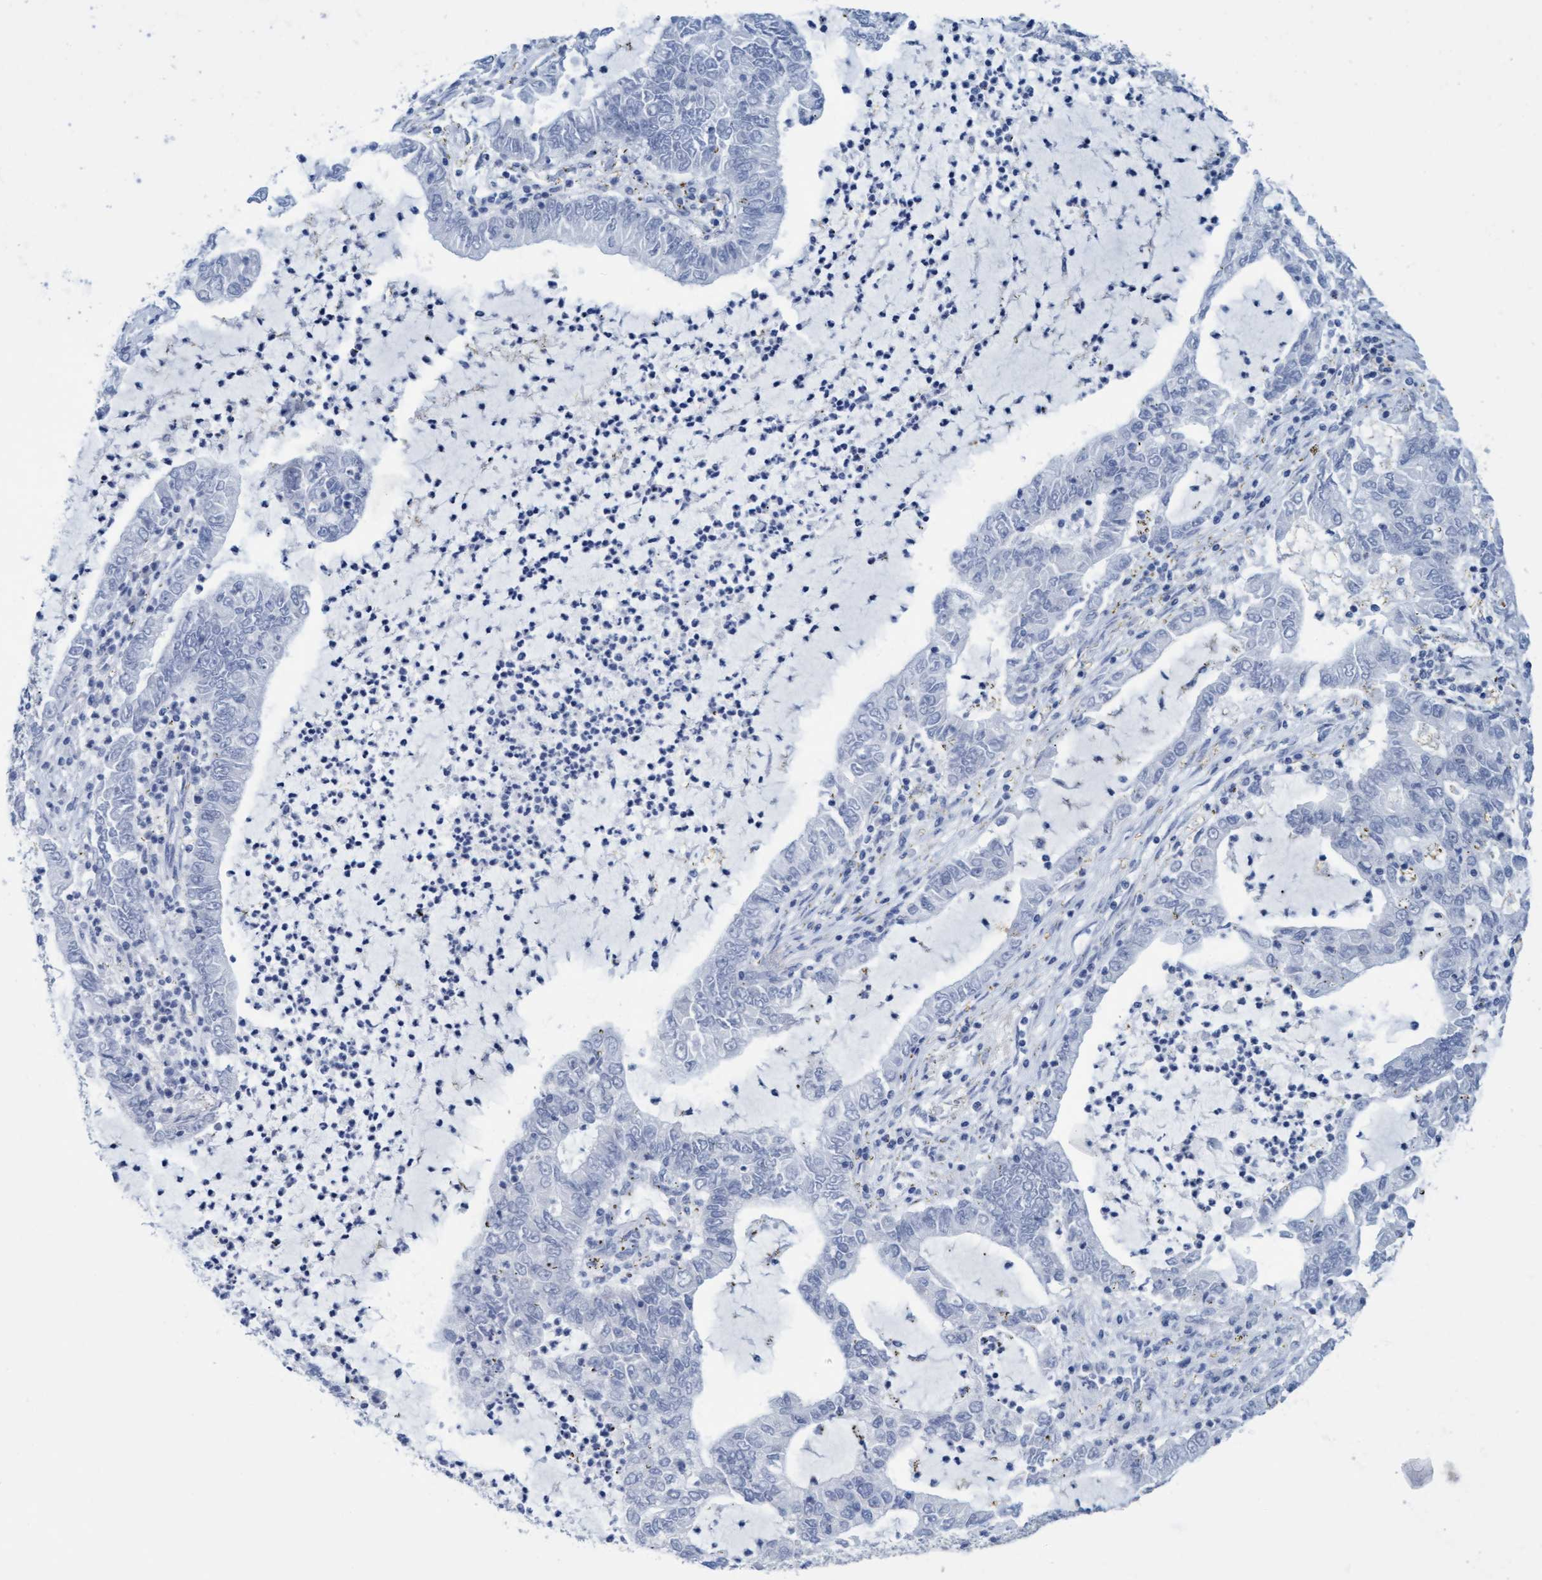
{"staining": {"intensity": "negative", "quantity": "none", "location": "none"}, "tissue": "lung cancer", "cell_type": "Tumor cells", "image_type": "cancer", "snomed": [{"axis": "morphology", "description": "Adenocarcinoma, NOS"}, {"axis": "topography", "description": "Lung"}], "caption": "High magnification brightfield microscopy of lung adenocarcinoma stained with DAB (brown) and counterstained with hematoxylin (blue): tumor cells show no significant positivity.", "gene": "SSTR3", "patient": {"sex": "female", "age": 51}}